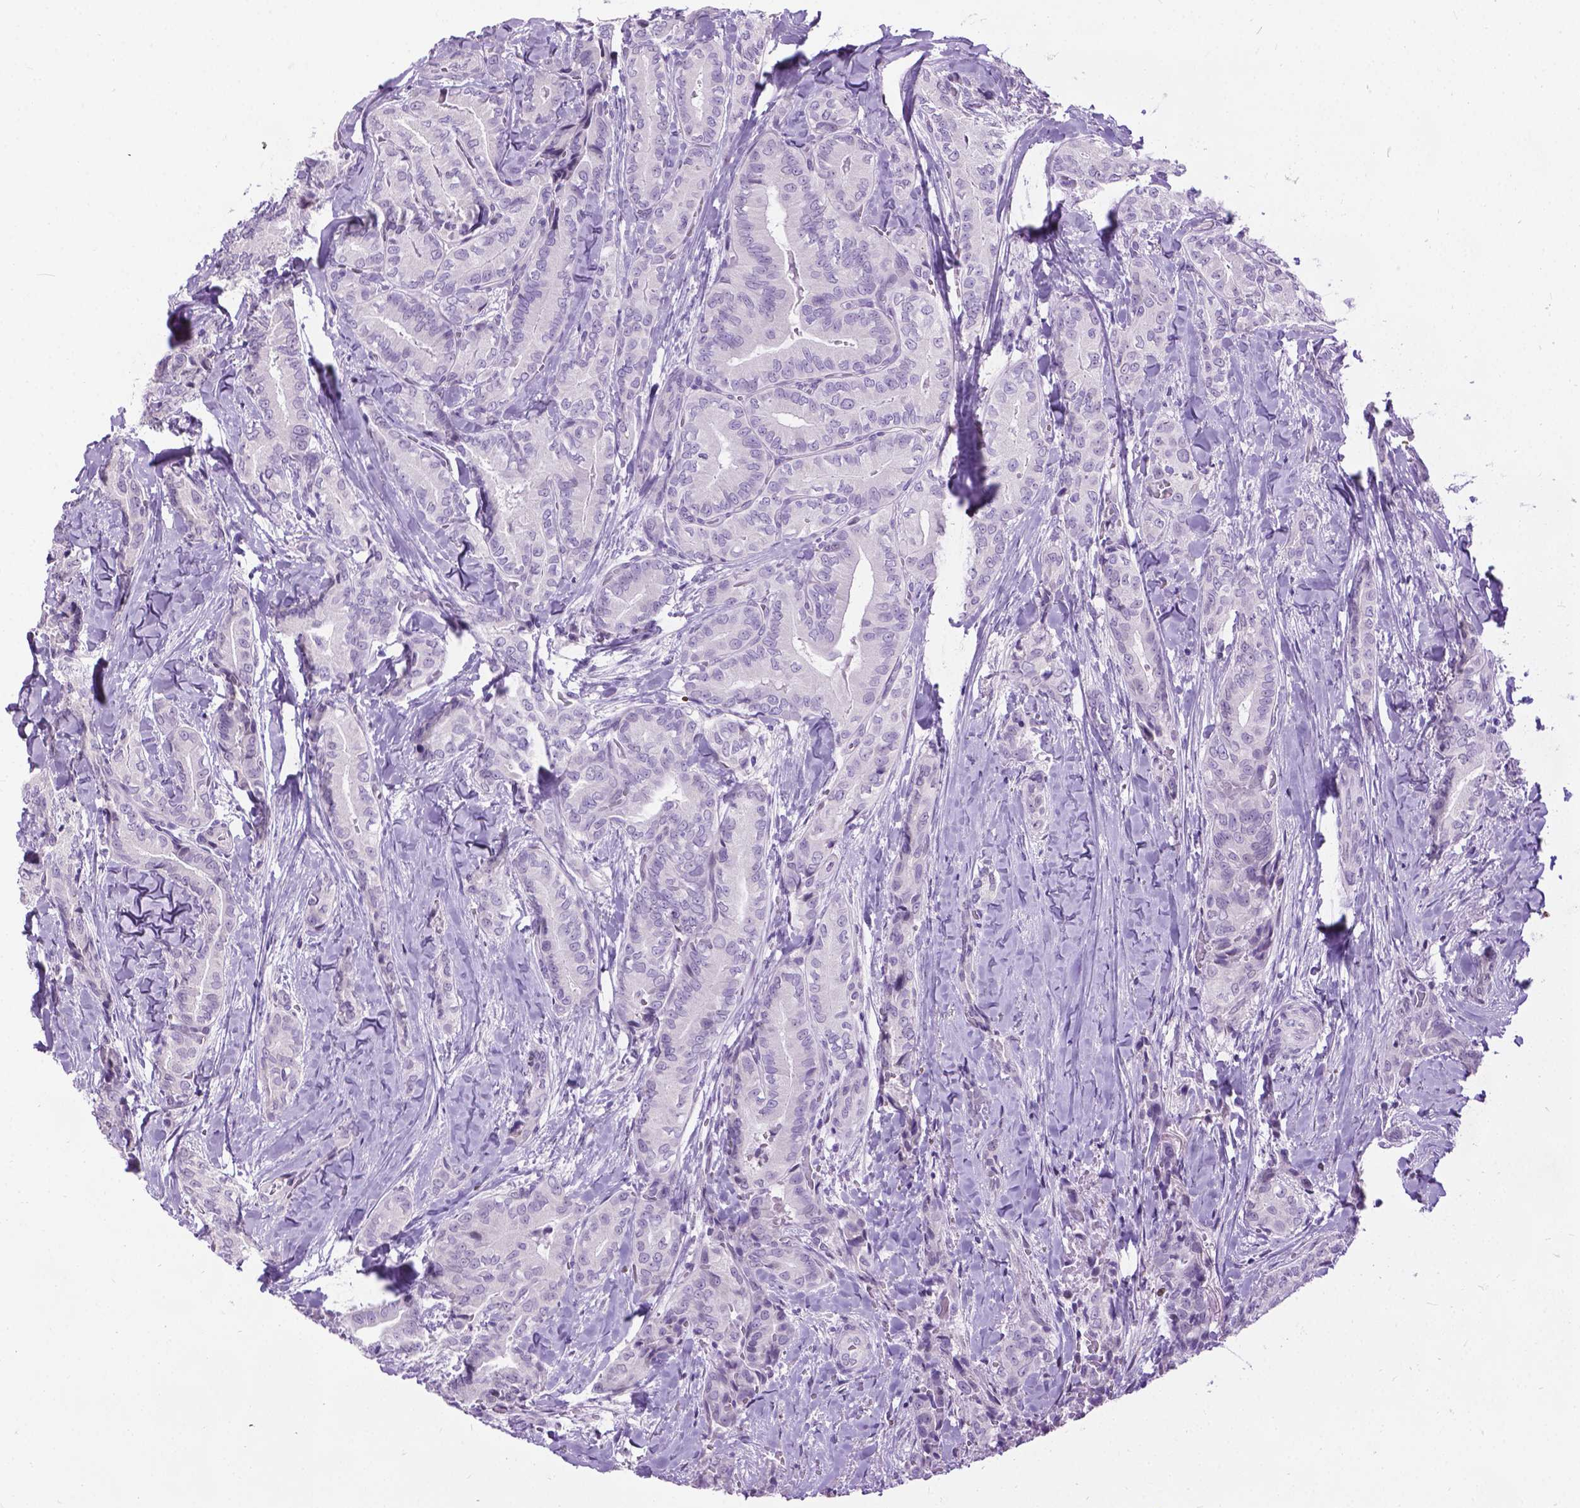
{"staining": {"intensity": "negative", "quantity": "none", "location": "none"}, "tissue": "thyroid cancer", "cell_type": "Tumor cells", "image_type": "cancer", "snomed": [{"axis": "morphology", "description": "Papillary adenocarcinoma, NOS"}, {"axis": "topography", "description": "Thyroid gland"}], "caption": "This is an immunohistochemistry (IHC) micrograph of human thyroid papillary adenocarcinoma. There is no positivity in tumor cells.", "gene": "PROB1", "patient": {"sex": "male", "age": 61}}